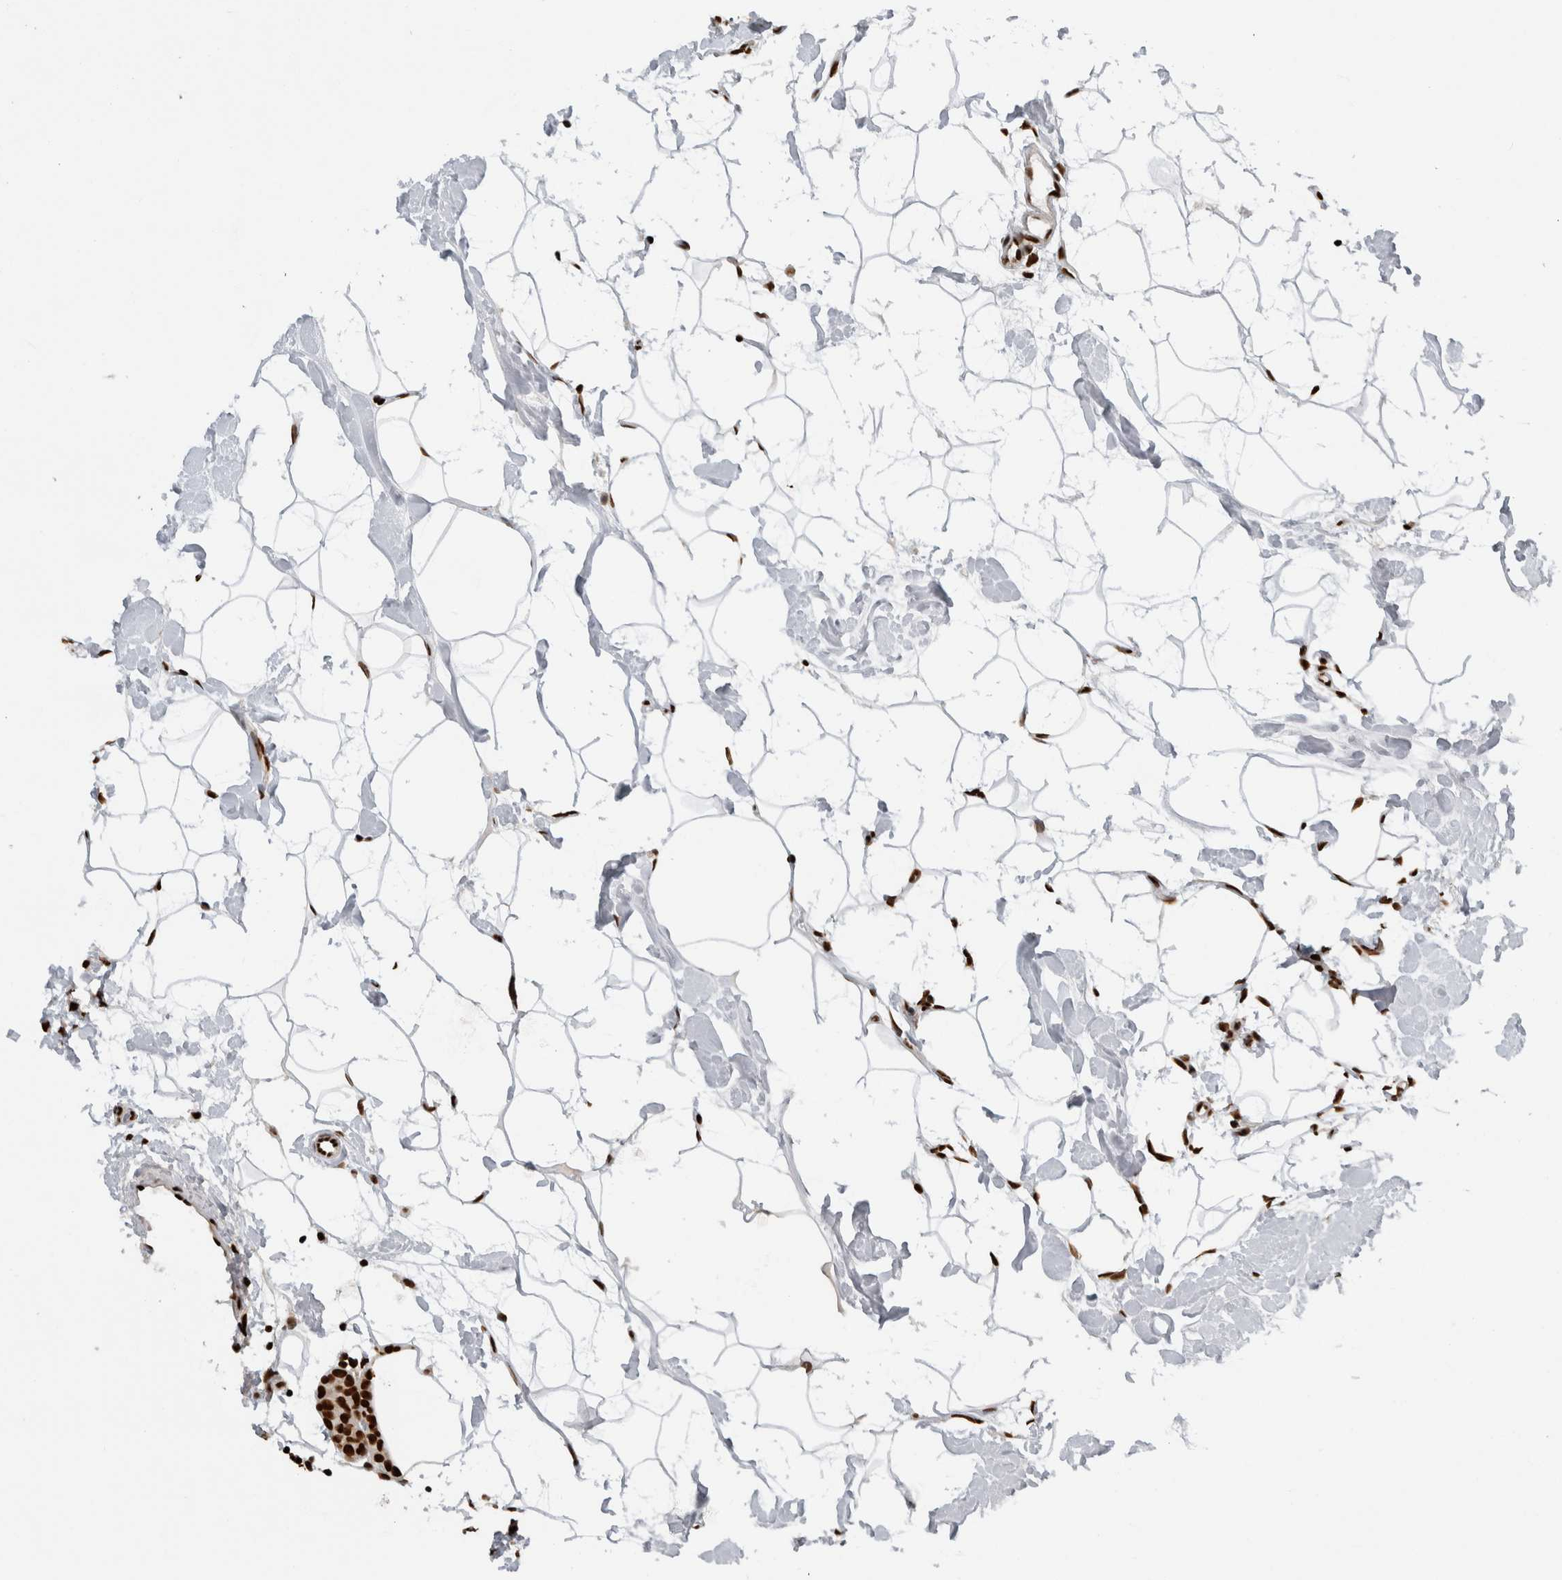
{"staining": {"intensity": "strong", "quantity": ">75%", "location": "nuclear"}, "tissue": "breast cancer", "cell_type": "Tumor cells", "image_type": "cancer", "snomed": [{"axis": "morphology", "description": "Lobular carcinoma, in situ"}, {"axis": "morphology", "description": "Lobular carcinoma"}, {"axis": "topography", "description": "Breast"}], "caption": "Protein positivity by immunohistochemistry (IHC) shows strong nuclear staining in about >75% of tumor cells in lobular carcinoma in situ (breast).", "gene": "ZSCAN2", "patient": {"sex": "female", "age": 41}}